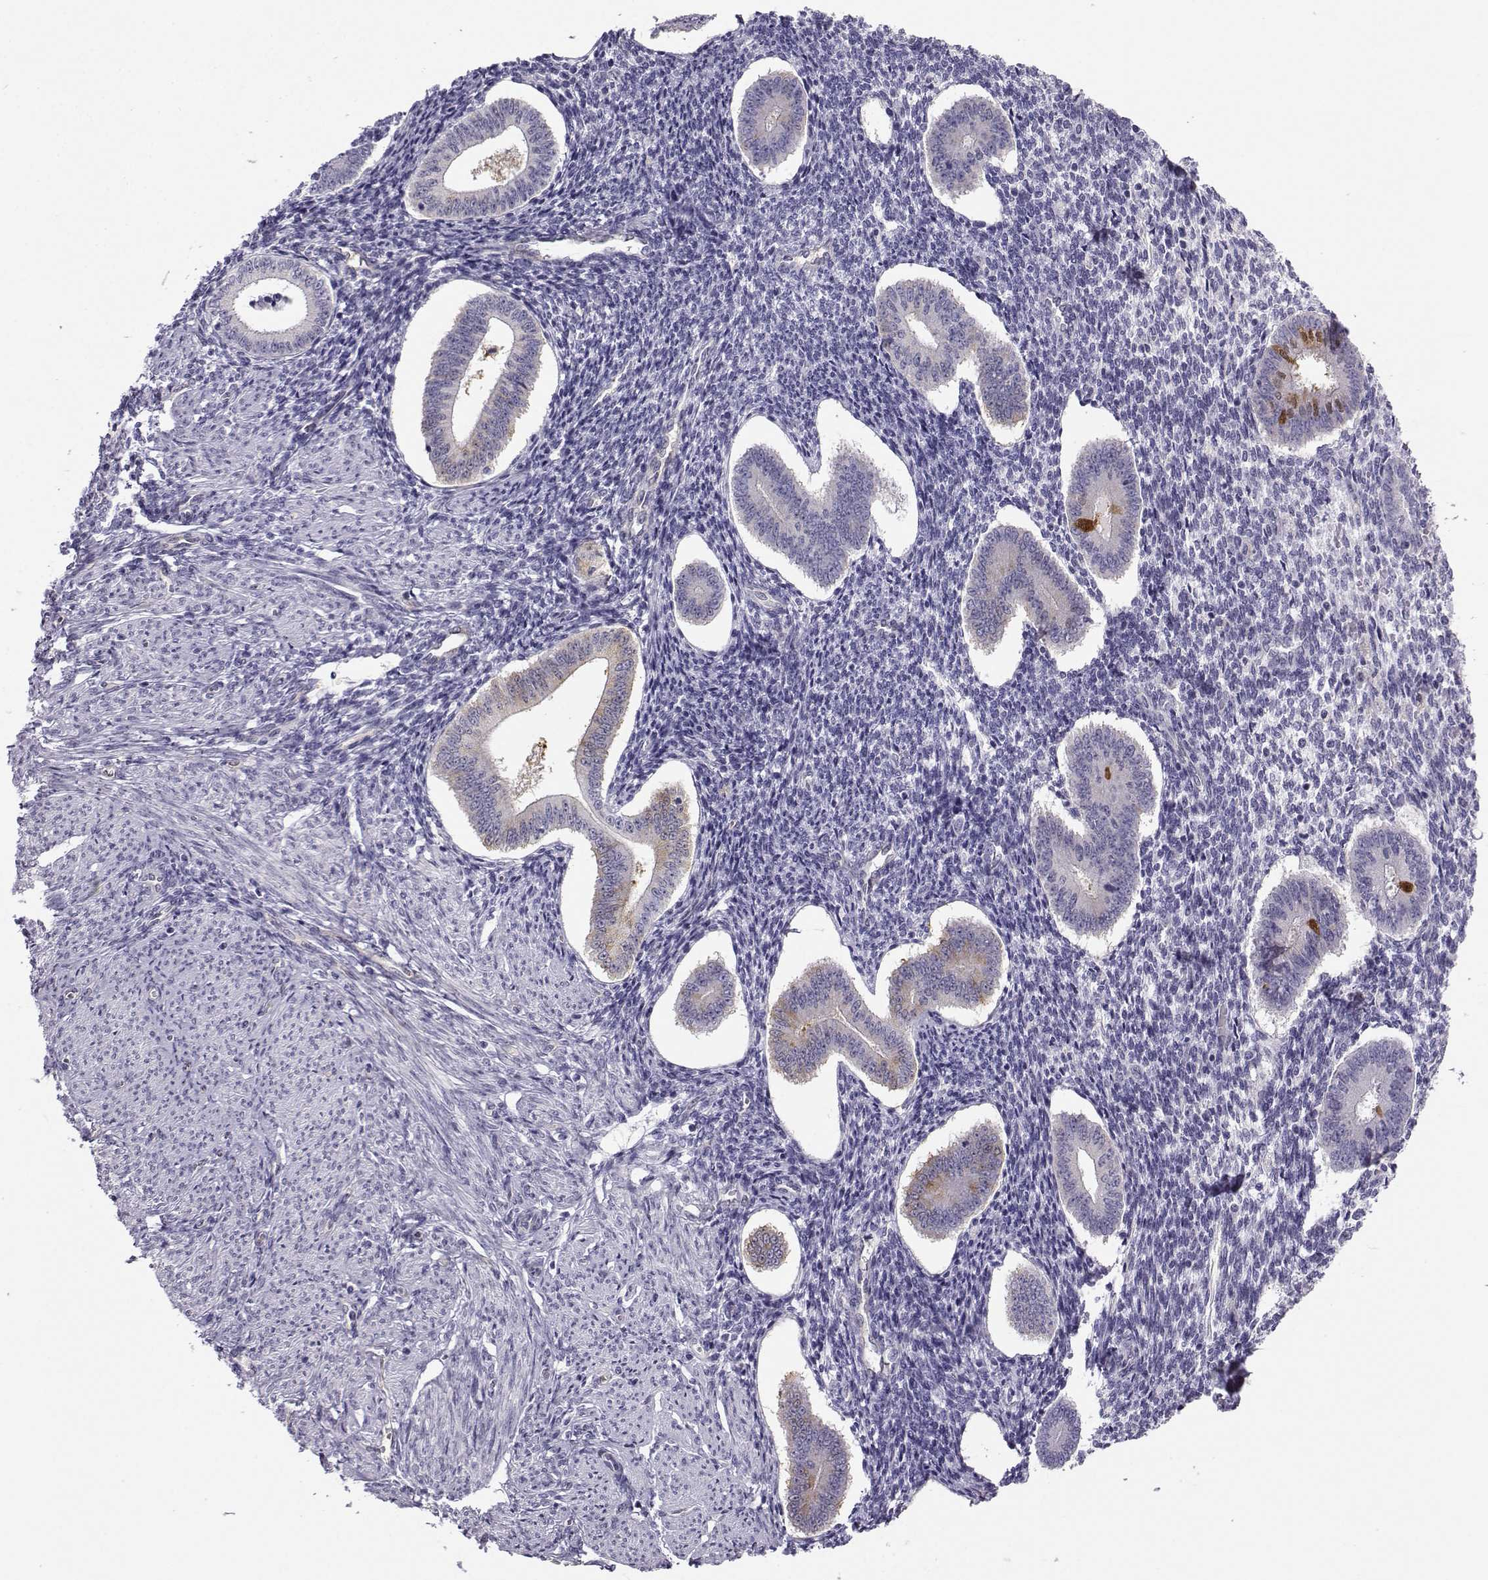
{"staining": {"intensity": "negative", "quantity": "none", "location": "none"}, "tissue": "endometrium", "cell_type": "Cells in endometrial stroma", "image_type": "normal", "snomed": [{"axis": "morphology", "description": "Normal tissue, NOS"}, {"axis": "topography", "description": "Endometrium"}], "caption": "Endometrium stained for a protein using immunohistochemistry (IHC) reveals no positivity cells in endometrial stroma.", "gene": "NQO1", "patient": {"sex": "female", "age": 40}}